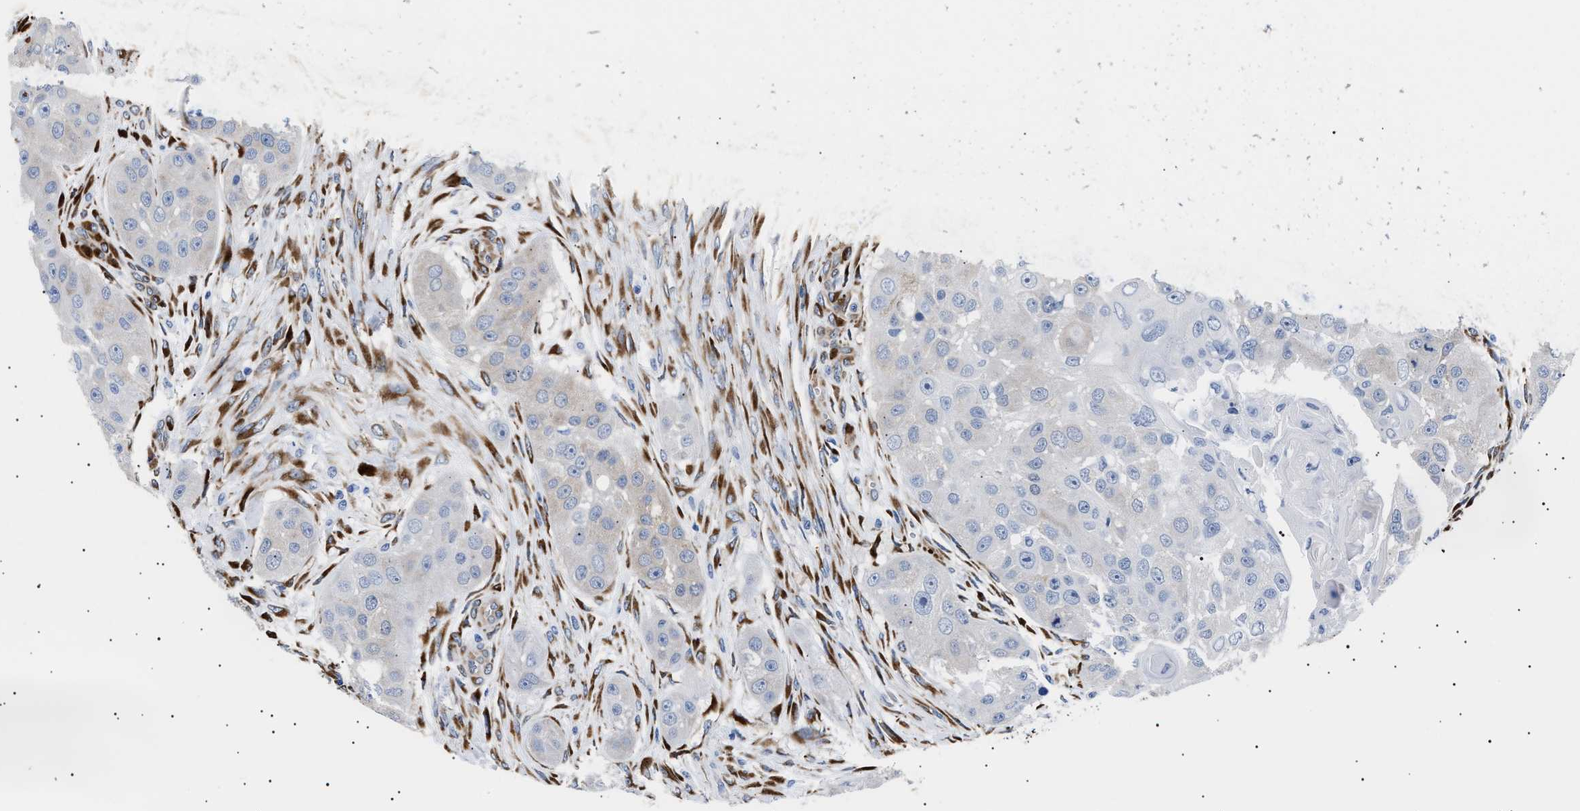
{"staining": {"intensity": "negative", "quantity": "none", "location": "none"}, "tissue": "head and neck cancer", "cell_type": "Tumor cells", "image_type": "cancer", "snomed": [{"axis": "morphology", "description": "Normal tissue, NOS"}, {"axis": "morphology", "description": "Squamous cell carcinoma, NOS"}, {"axis": "topography", "description": "Skeletal muscle"}, {"axis": "topography", "description": "Head-Neck"}], "caption": "Tumor cells are negative for protein expression in human squamous cell carcinoma (head and neck).", "gene": "HEMGN", "patient": {"sex": "male", "age": 51}}